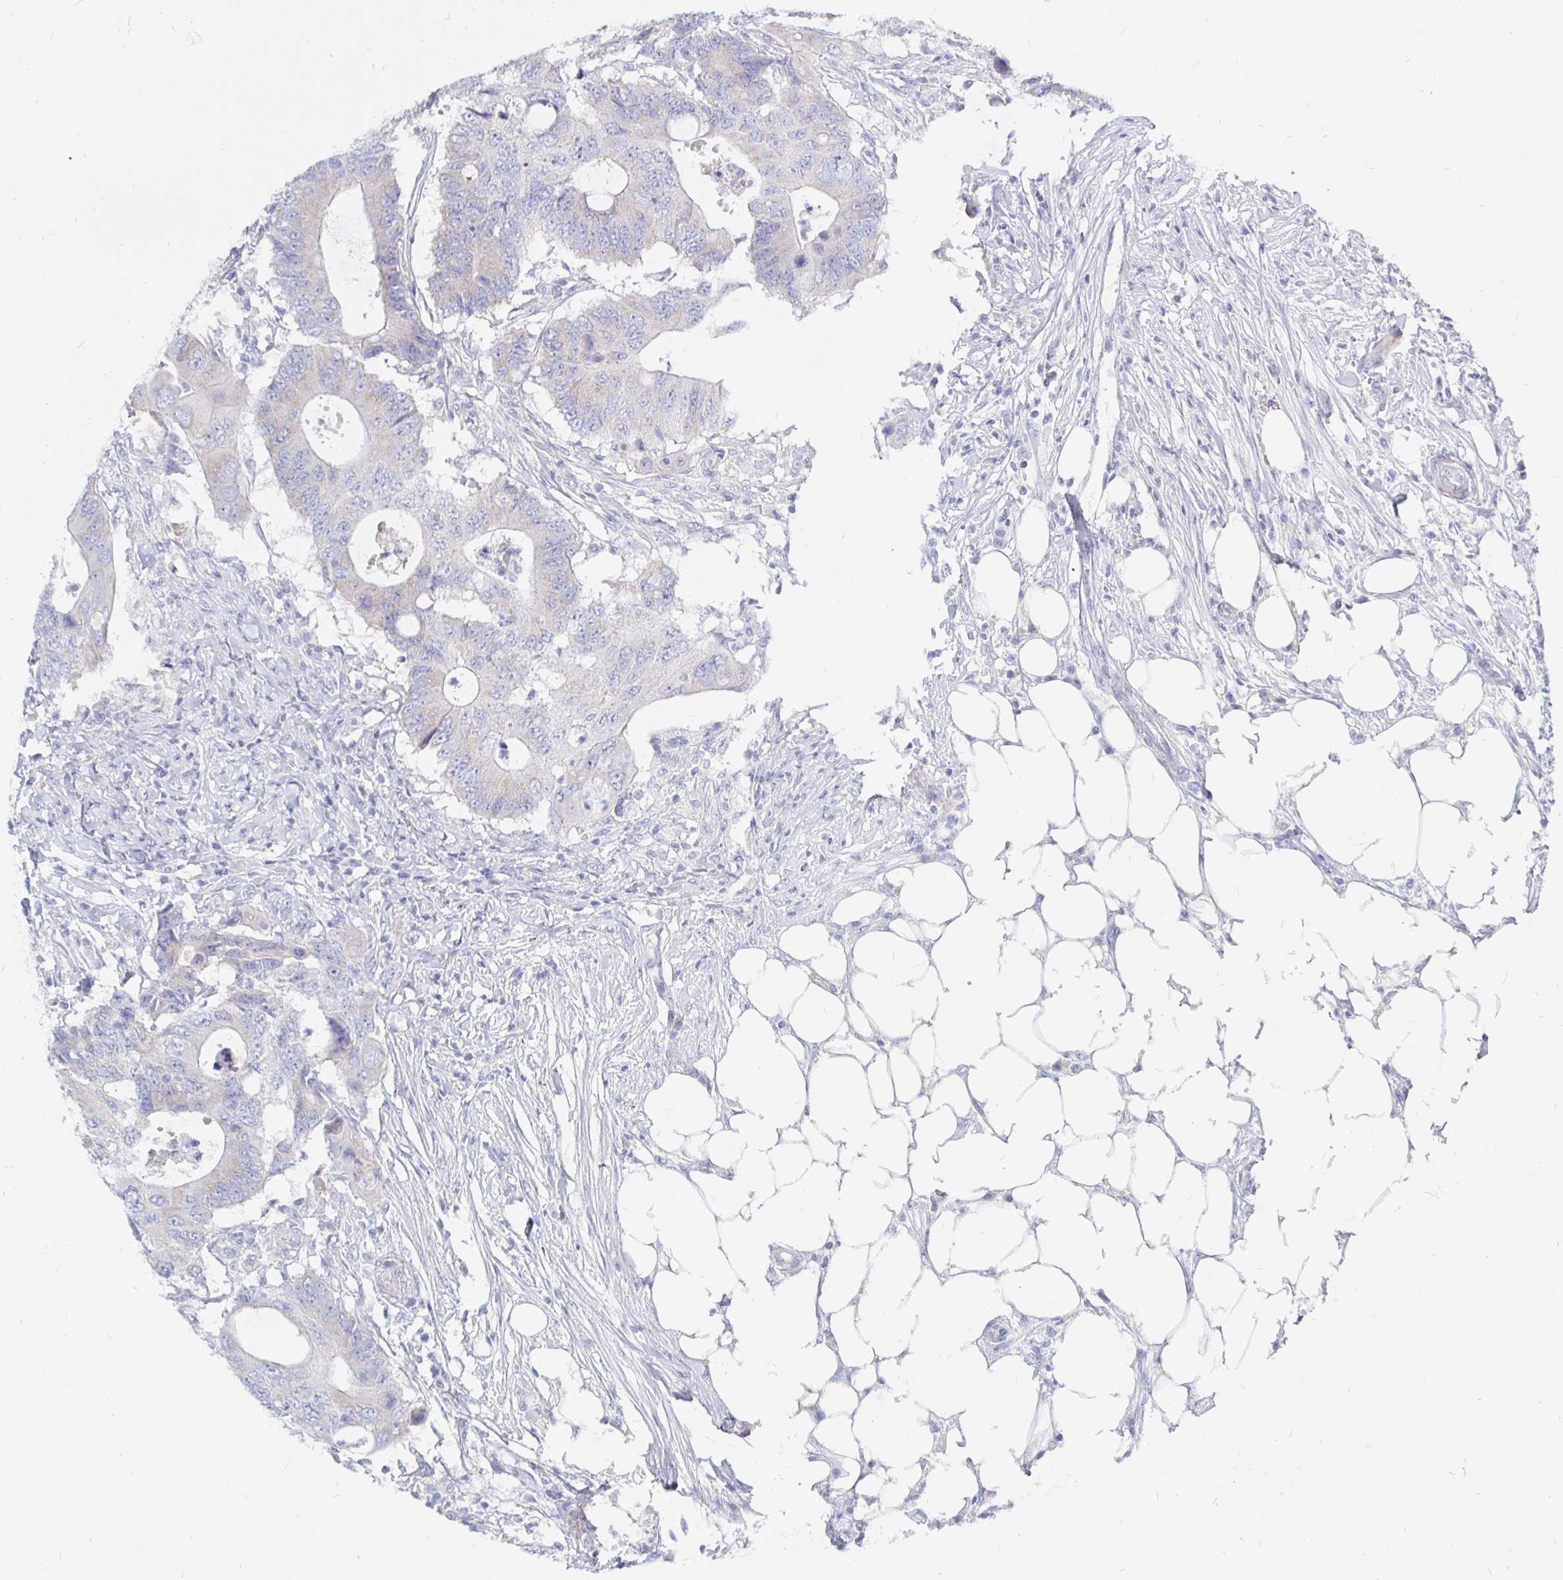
{"staining": {"intensity": "weak", "quantity": "25%-75%", "location": "cytoplasmic/membranous"}, "tissue": "colorectal cancer", "cell_type": "Tumor cells", "image_type": "cancer", "snomed": [{"axis": "morphology", "description": "Adenocarcinoma, NOS"}, {"axis": "topography", "description": "Colon"}], "caption": "IHC of adenocarcinoma (colorectal) displays low levels of weak cytoplasmic/membranous positivity in approximately 25%-75% of tumor cells. Nuclei are stained in blue.", "gene": "COX16", "patient": {"sex": "male", "age": 71}}